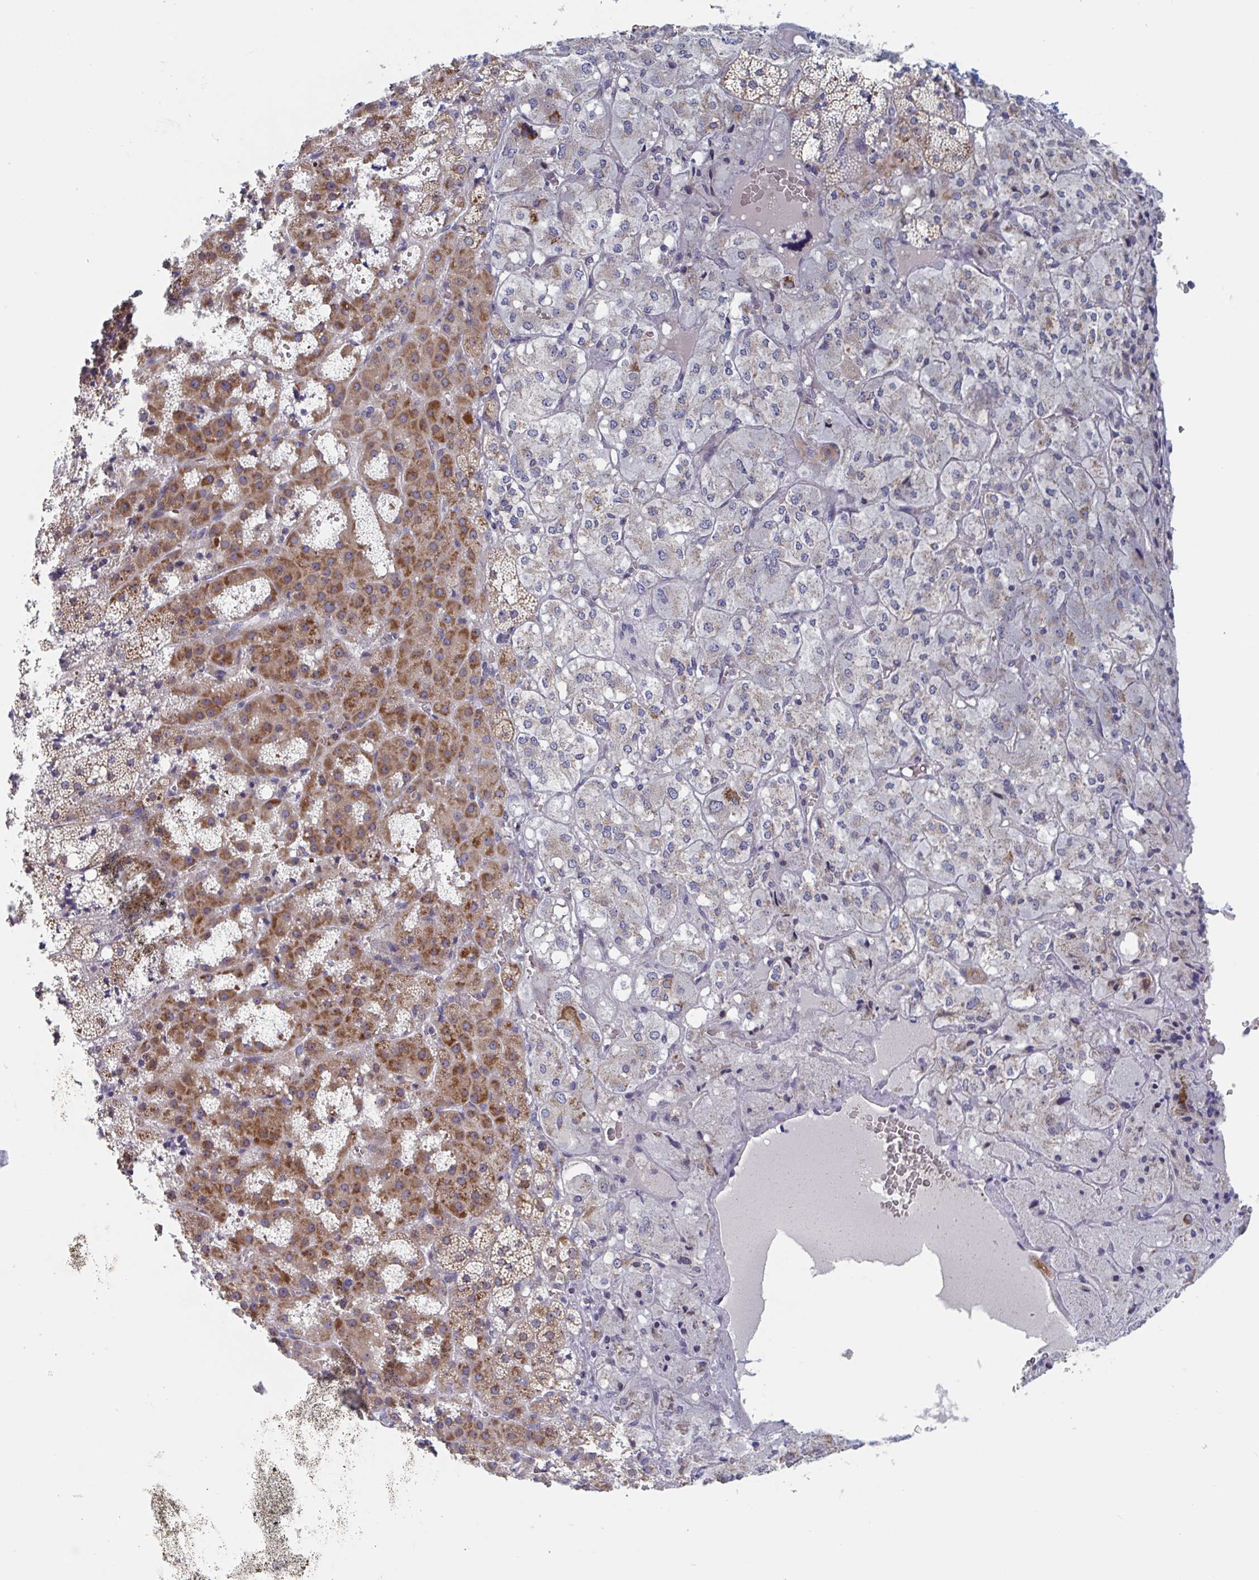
{"staining": {"intensity": "strong", "quantity": "25%-75%", "location": "cytoplasmic/membranous,nuclear"}, "tissue": "adrenal gland", "cell_type": "Glandular cells", "image_type": "normal", "snomed": [{"axis": "morphology", "description": "Normal tissue, NOS"}, {"axis": "topography", "description": "Adrenal gland"}], "caption": "Adrenal gland stained for a protein (brown) displays strong cytoplasmic/membranous,nuclear positive staining in approximately 25%-75% of glandular cells.", "gene": "MRPL53", "patient": {"sex": "male", "age": 53}}